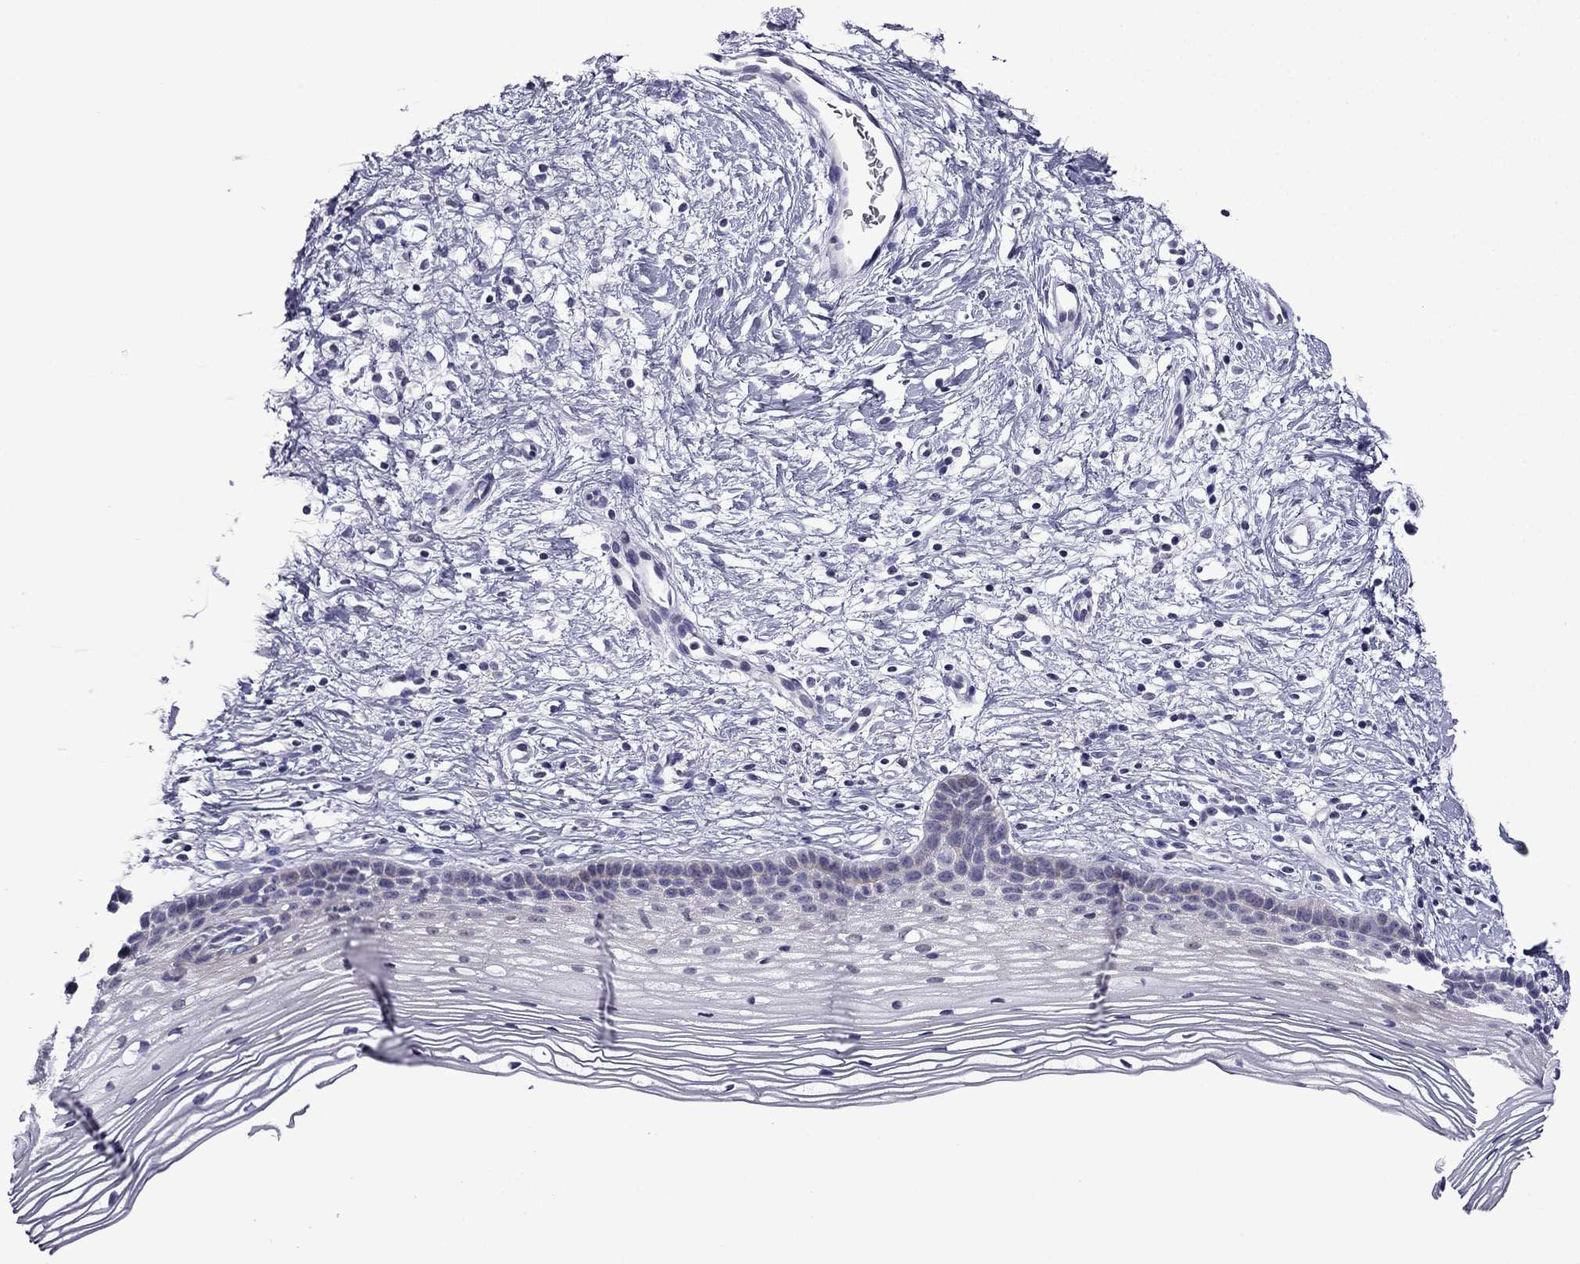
{"staining": {"intensity": "negative", "quantity": "none", "location": "none"}, "tissue": "cervix", "cell_type": "Glandular cells", "image_type": "normal", "snomed": [{"axis": "morphology", "description": "Normal tissue, NOS"}, {"axis": "topography", "description": "Cervix"}], "caption": "IHC histopathology image of unremarkable cervix: cervix stained with DAB reveals no significant protein positivity in glandular cells. Nuclei are stained in blue.", "gene": "POM121L12", "patient": {"sex": "female", "age": 39}}